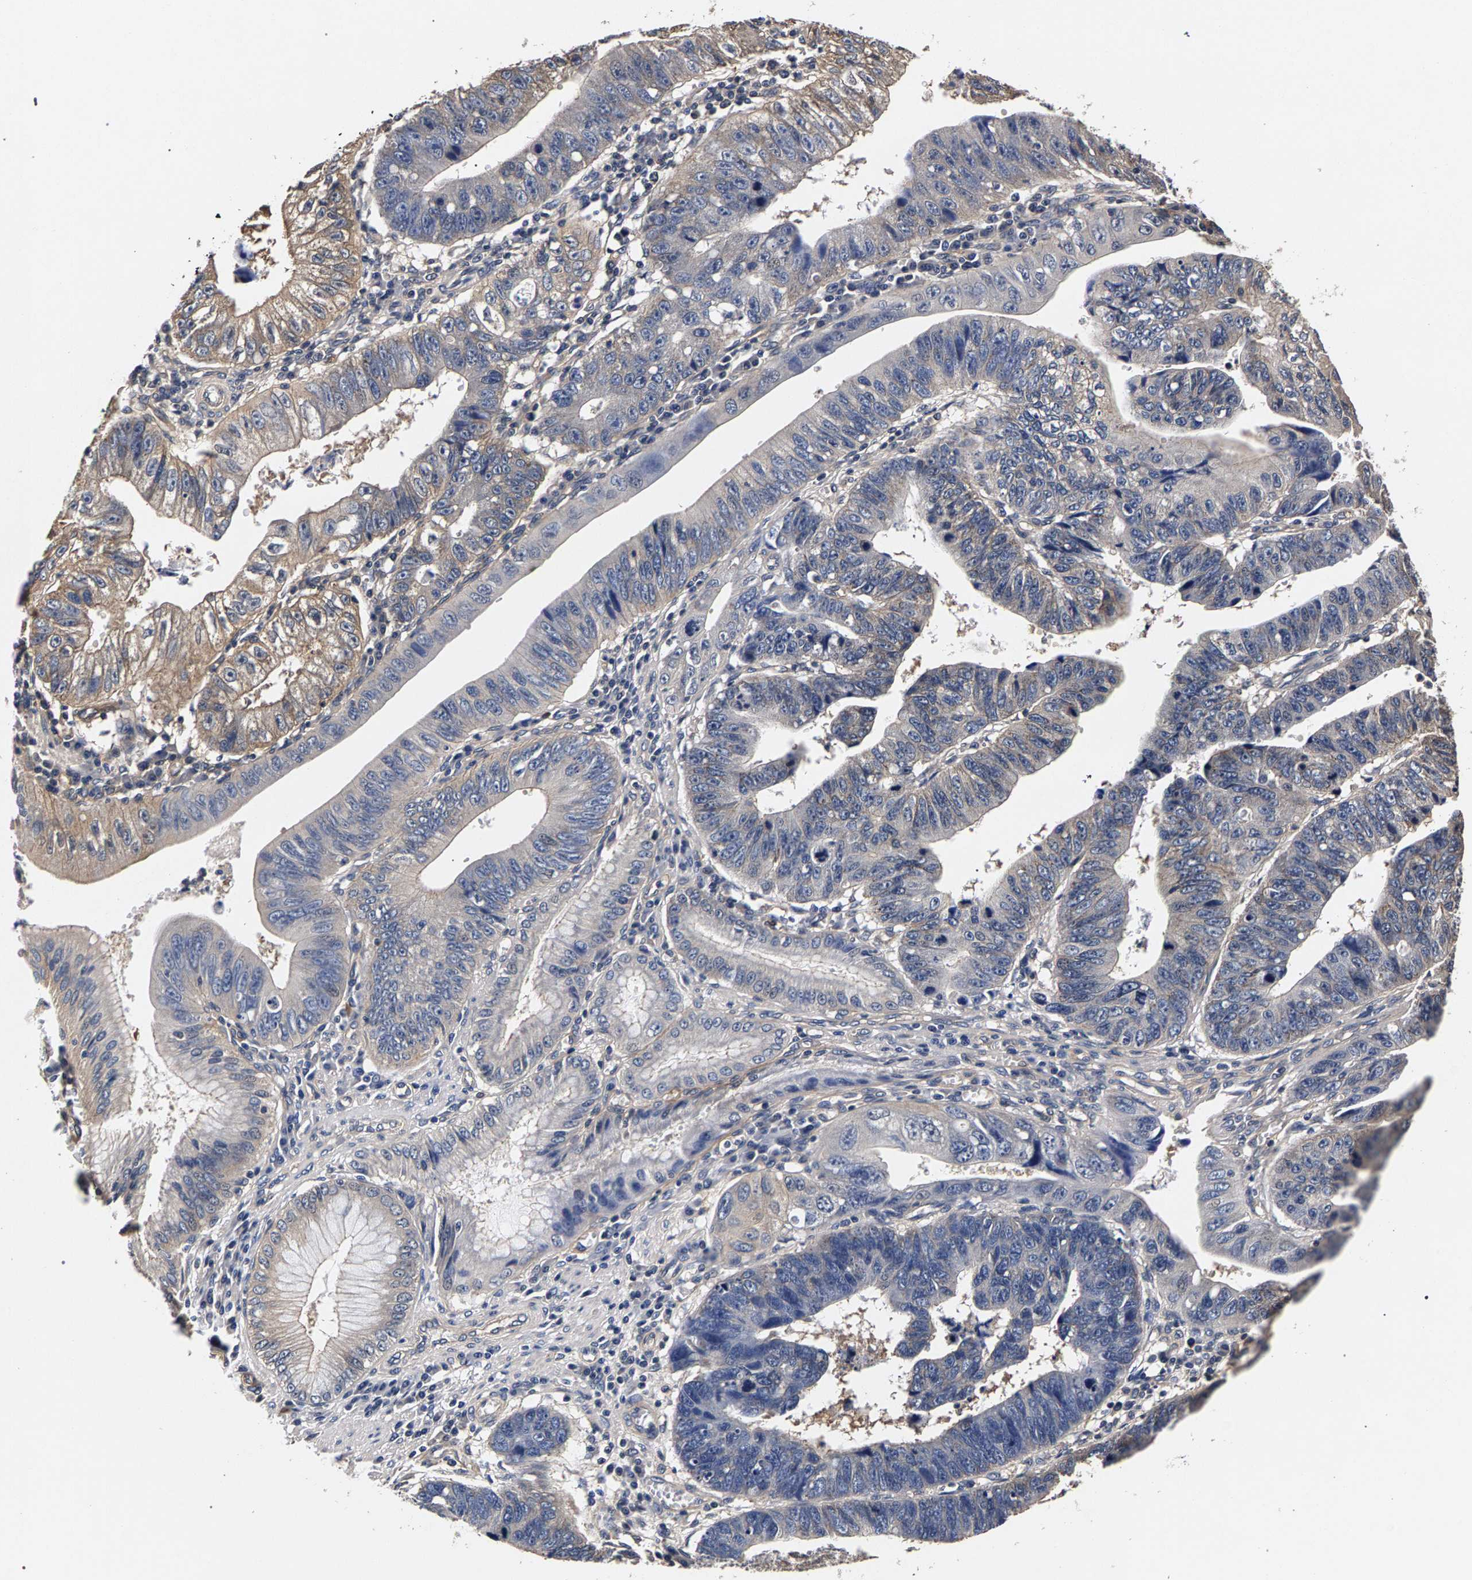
{"staining": {"intensity": "negative", "quantity": "none", "location": "none"}, "tissue": "stomach cancer", "cell_type": "Tumor cells", "image_type": "cancer", "snomed": [{"axis": "morphology", "description": "Adenocarcinoma, NOS"}, {"axis": "topography", "description": "Stomach"}], "caption": "This is a histopathology image of immunohistochemistry staining of stomach adenocarcinoma, which shows no expression in tumor cells.", "gene": "MARCHF7", "patient": {"sex": "male", "age": 59}}